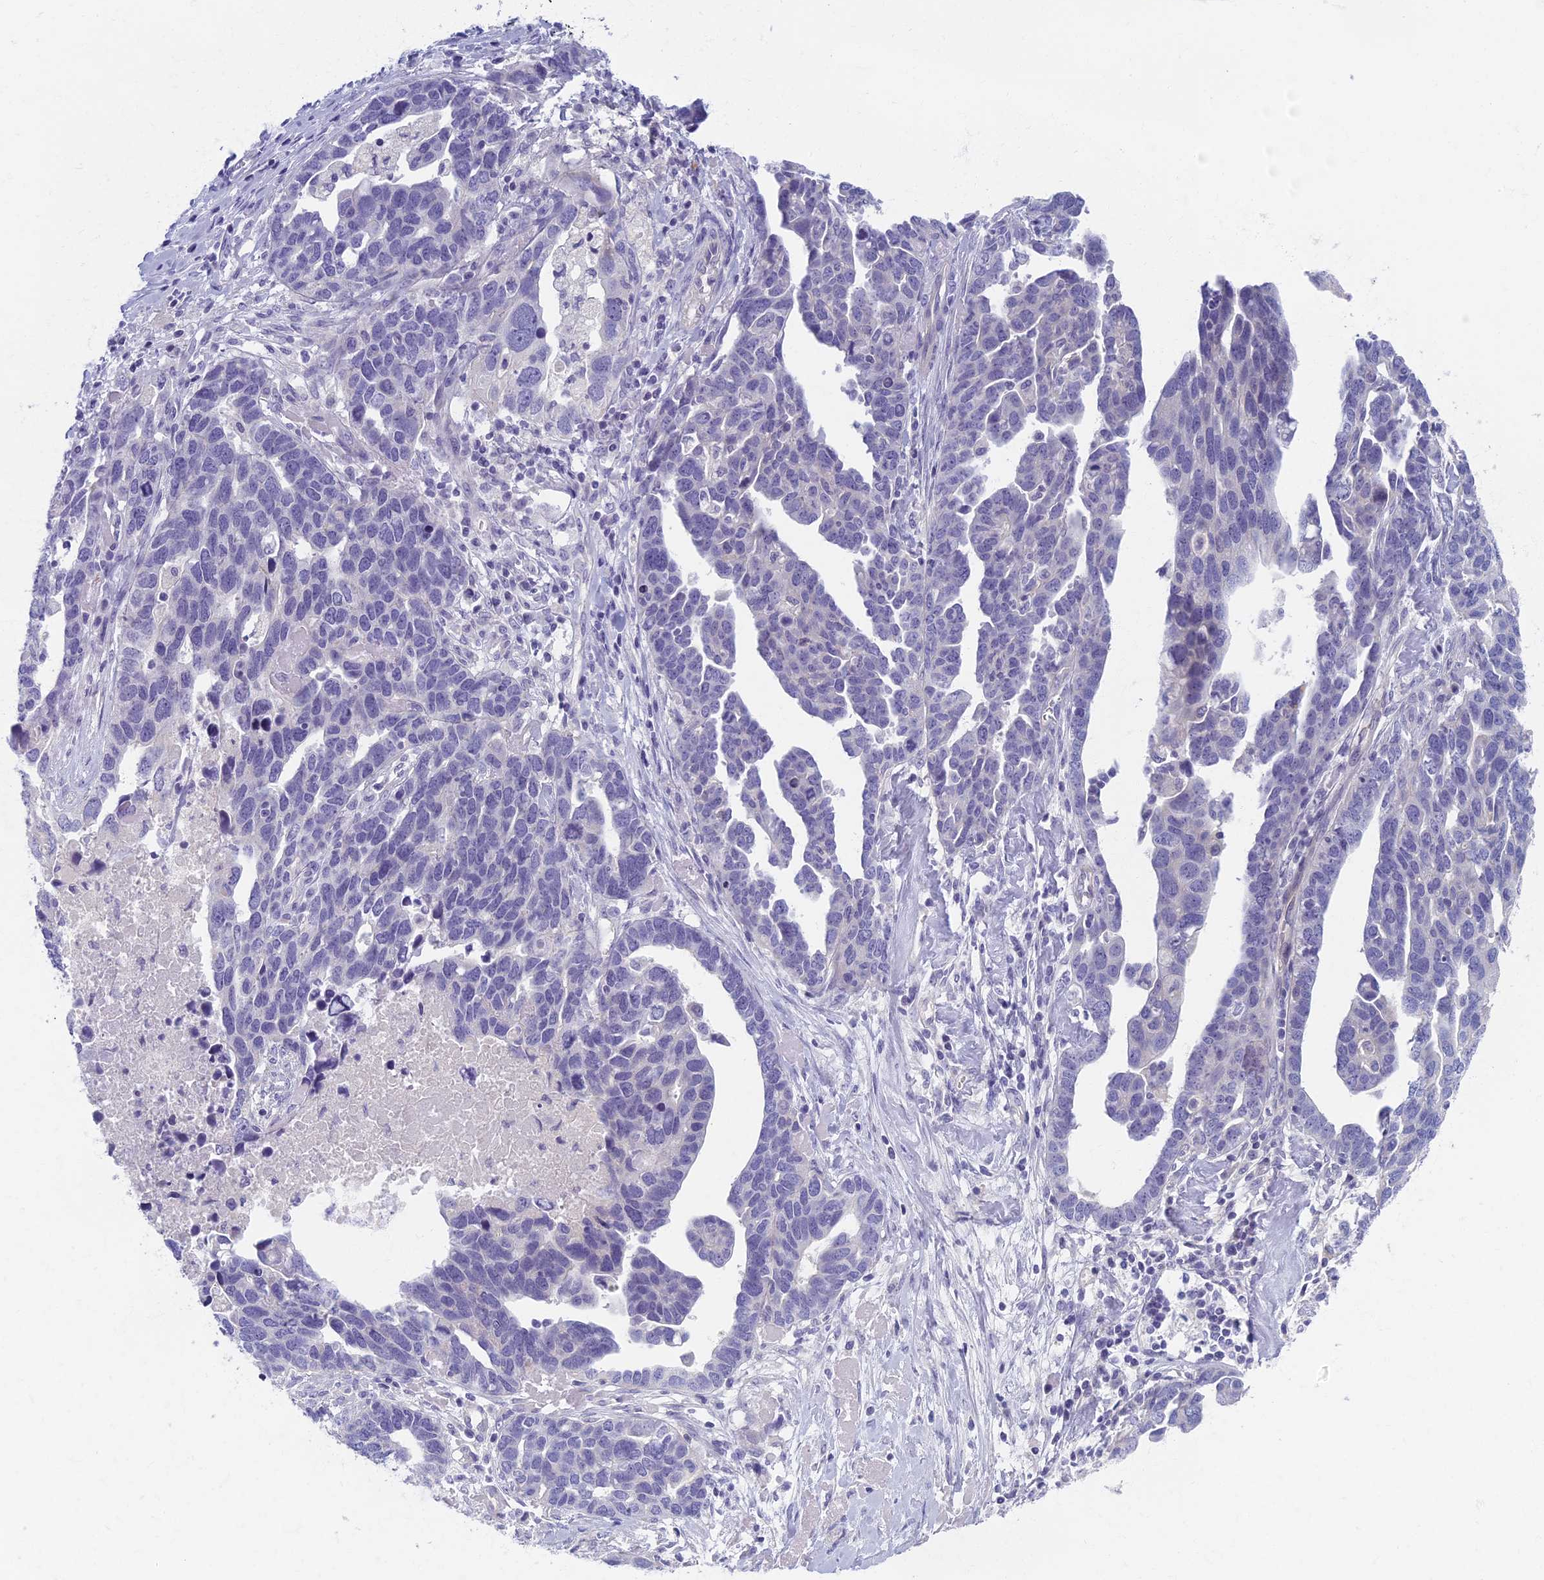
{"staining": {"intensity": "negative", "quantity": "none", "location": "none"}, "tissue": "ovarian cancer", "cell_type": "Tumor cells", "image_type": "cancer", "snomed": [{"axis": "morphology", "description": "Cystadenocarcinoma, serous, NOS"}, {"axis": "topography", "description": "Ovary"}], "caption": "Tumor cells are negative for protein expression in human ovarian cancer.", "gene": "AP4E1", "patient": {"sex": "female", "age": 54}}